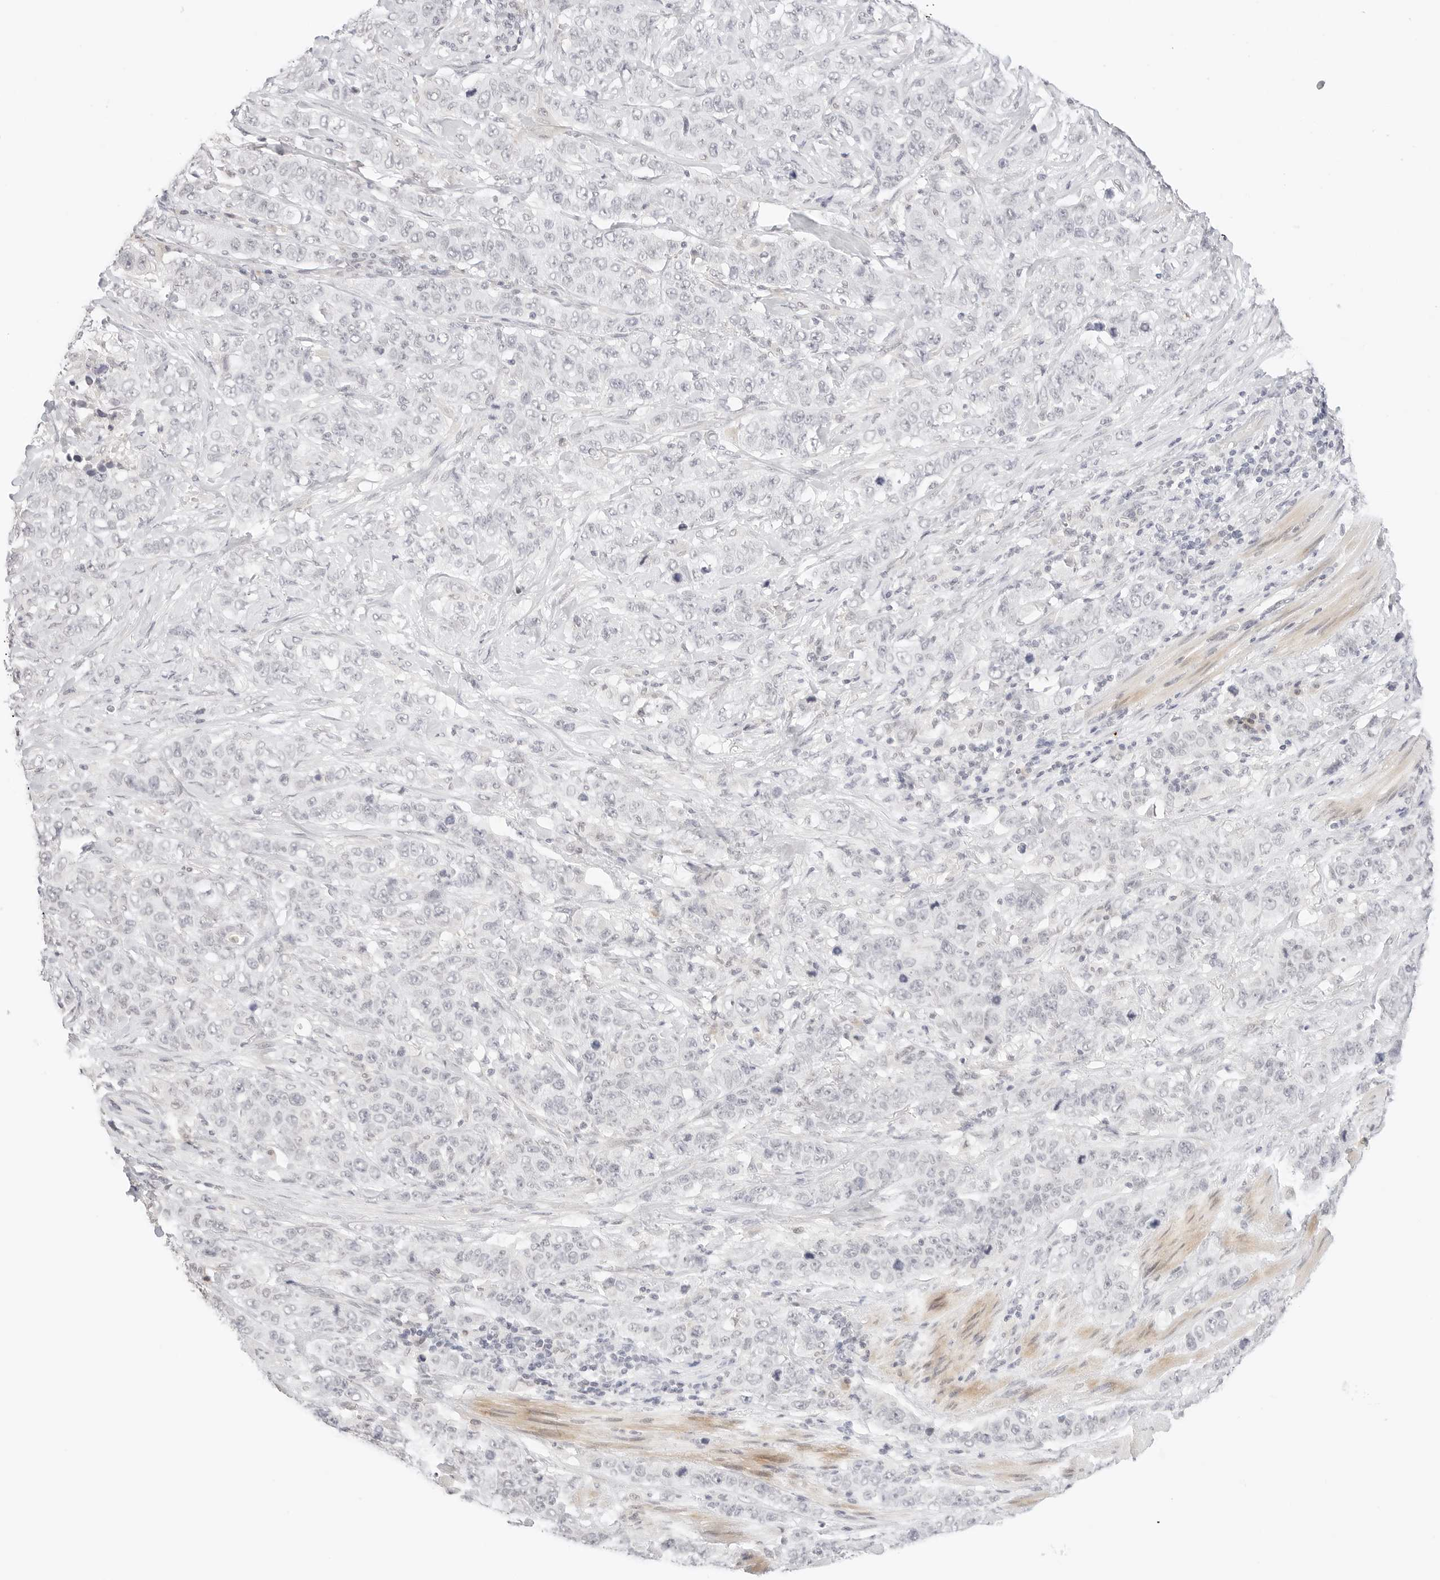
{"staining": {"intensity": "negative", "quantity": "none", "location": "none"}, "tissue": "stomach cancer", "cell_type": "Tumor cells", "image_type": "cancer", "snomed": [{"axis": "morphology", "description": "Adenocarcinoma, NOS"}, {"axis": "topography", "description": "Stomach"}], "caption": "DAB immunohistochemical staining of adenocarcinoma (stomach) reveals no significant positivity in tumor cells.", "gene": "XKR4", "patient": {"sex": "male", "age": 48}}